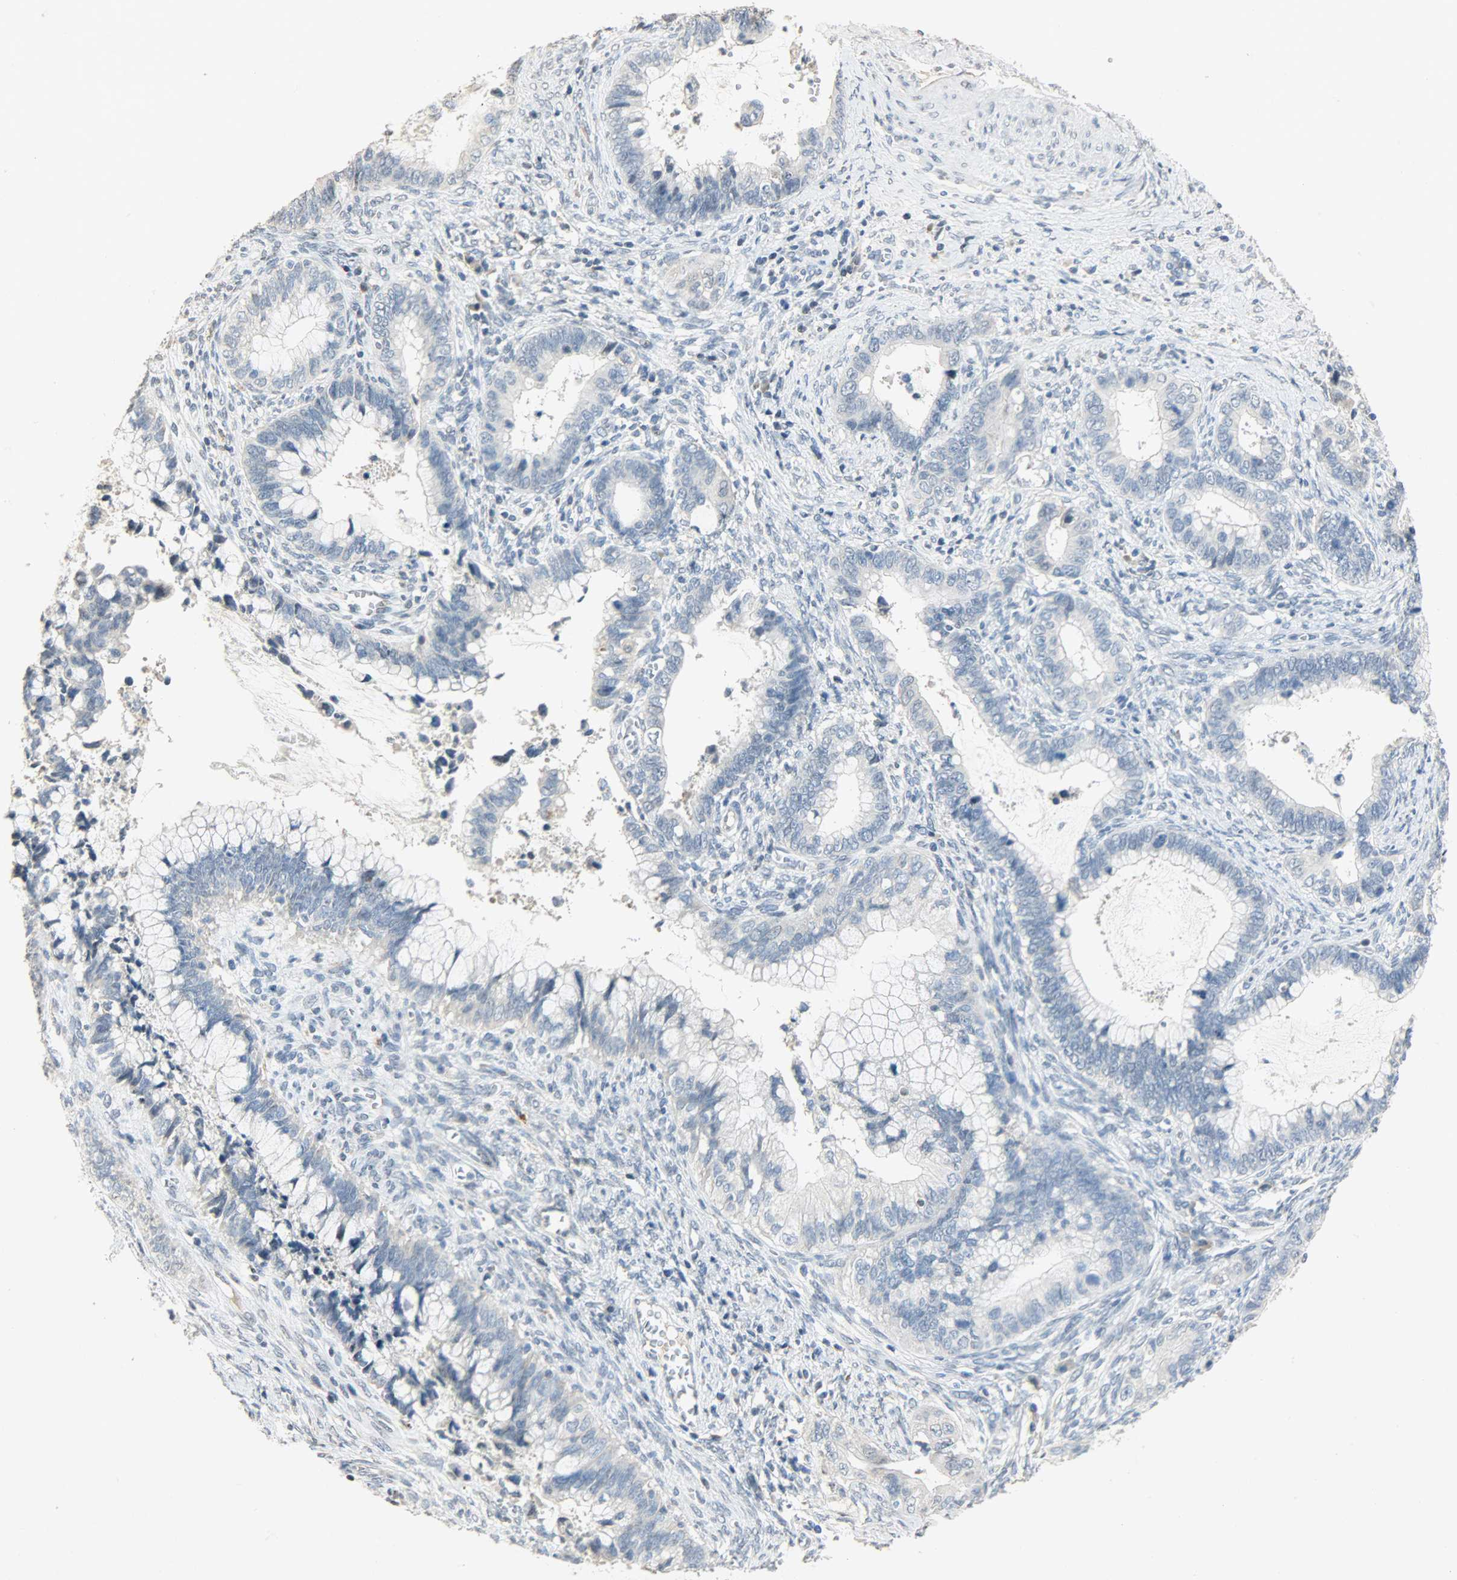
{"staining": {"intensity": "negative", "quantity": "none", "location": "none"}, "tissue": "cervical cancer", "cell_type": "Tumor cells", "image_type": "cancer", "snomed": [{"axis": "morphology", "description": "Adenocarcinoma, NOS"}, {"axis": "topography", "description": "Cervix"}], "caption": "Immunohistochemical staining of human cervical adenocarcinoma reveals no significant expression in tumor cells.", "gene": "DNAJB6", "patient": {"sex": "female", "age": 44}}